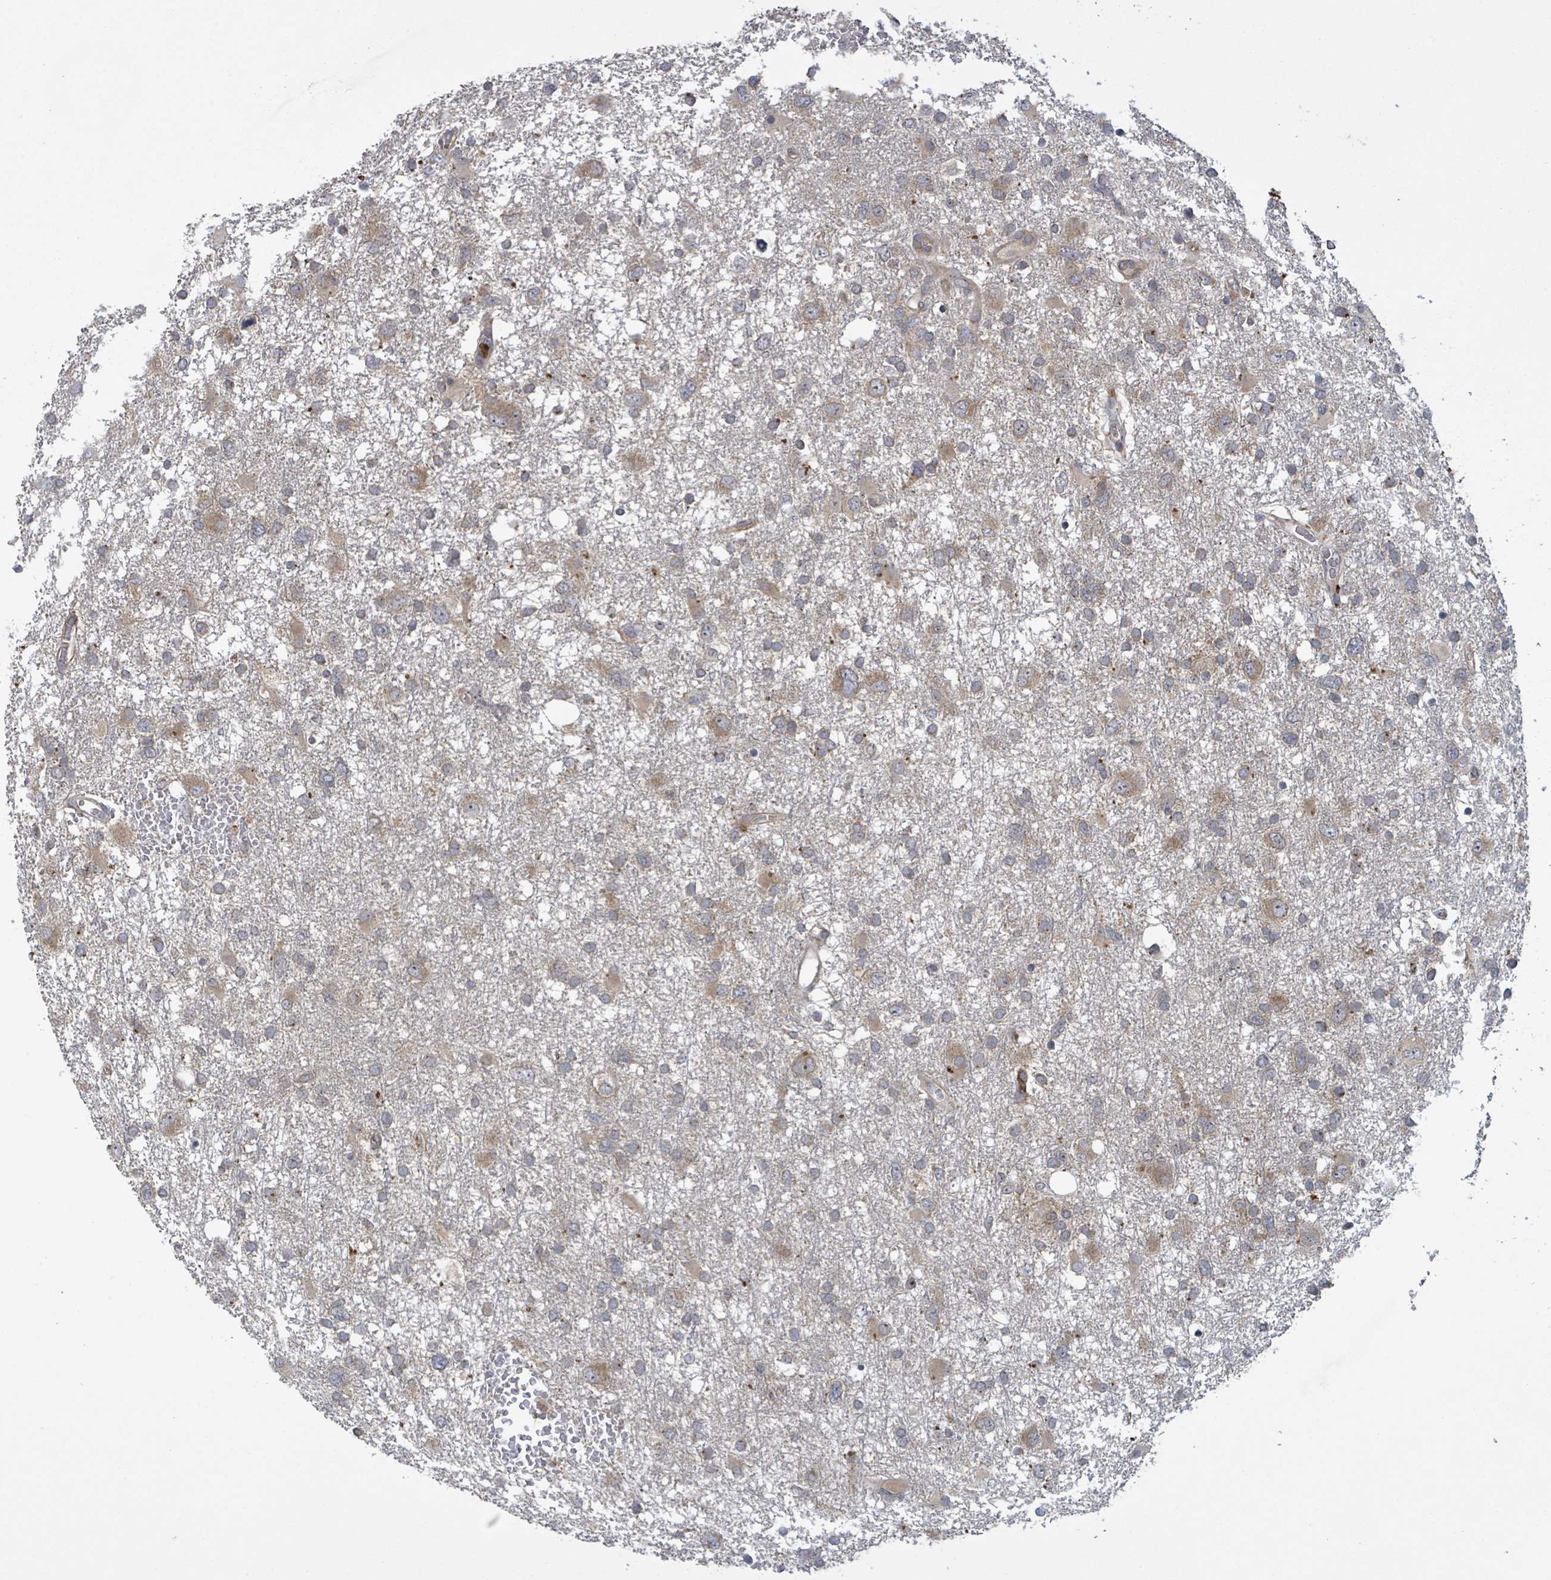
{"staining": {"intensity": "weak", "quantity": "25%-75%", "location": "cytoplasmic/membranous"}, "tissue": "glioma", "cell_type": "Tumor cells", "image_type": "cancer", "snomed": [{"axis": "morphology", "description": "Glioma, malignant, High grade"}, {"axis": "topography", "description": "Brain"}], "caption": "A photomicrograph of glioma stained for a protein exhibits weak cytoplasmic/membranous brown staining in tumor cells.", "gene": "SERPINE3", "patient": {"sex": "male", "age": 61}}